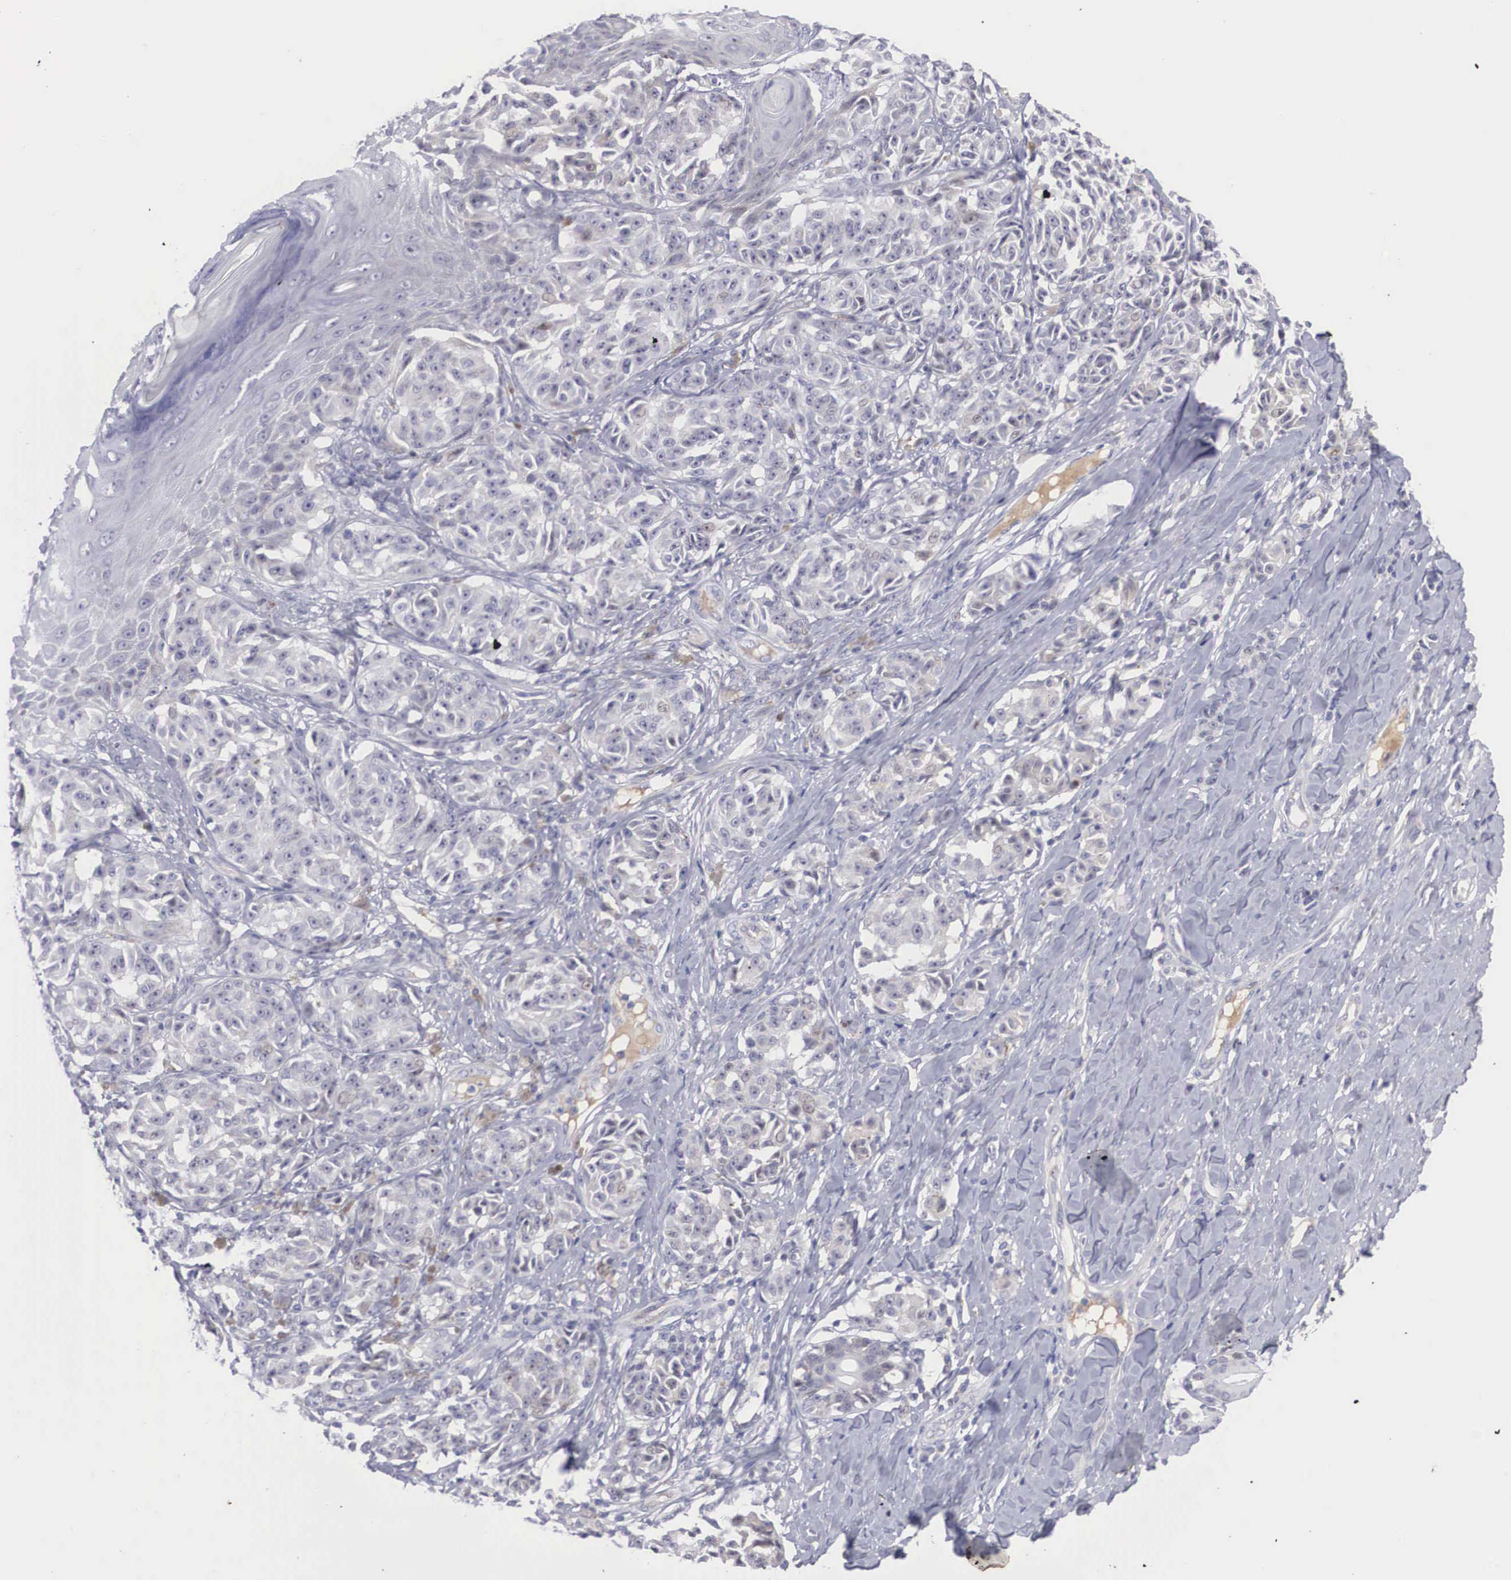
{"staining": {"intensity": "weak", "quantity": "<25%", "location": "nuclear"}, "tissue": "melanoma", "cell_type": "Tumor cells", "image_type": "cancer", "snomed": [{"axis": "morphology", "description": "Malignant melanoma, NOS"}, {"axis": "topography", "description": "Skin"}], "caption": "Immunohistochemical staining of human malignant melanoma demonstrates no significant staining in tumor cells.", "gene": "RBPJ", "patient": {"sex": "male", "age": 49}}